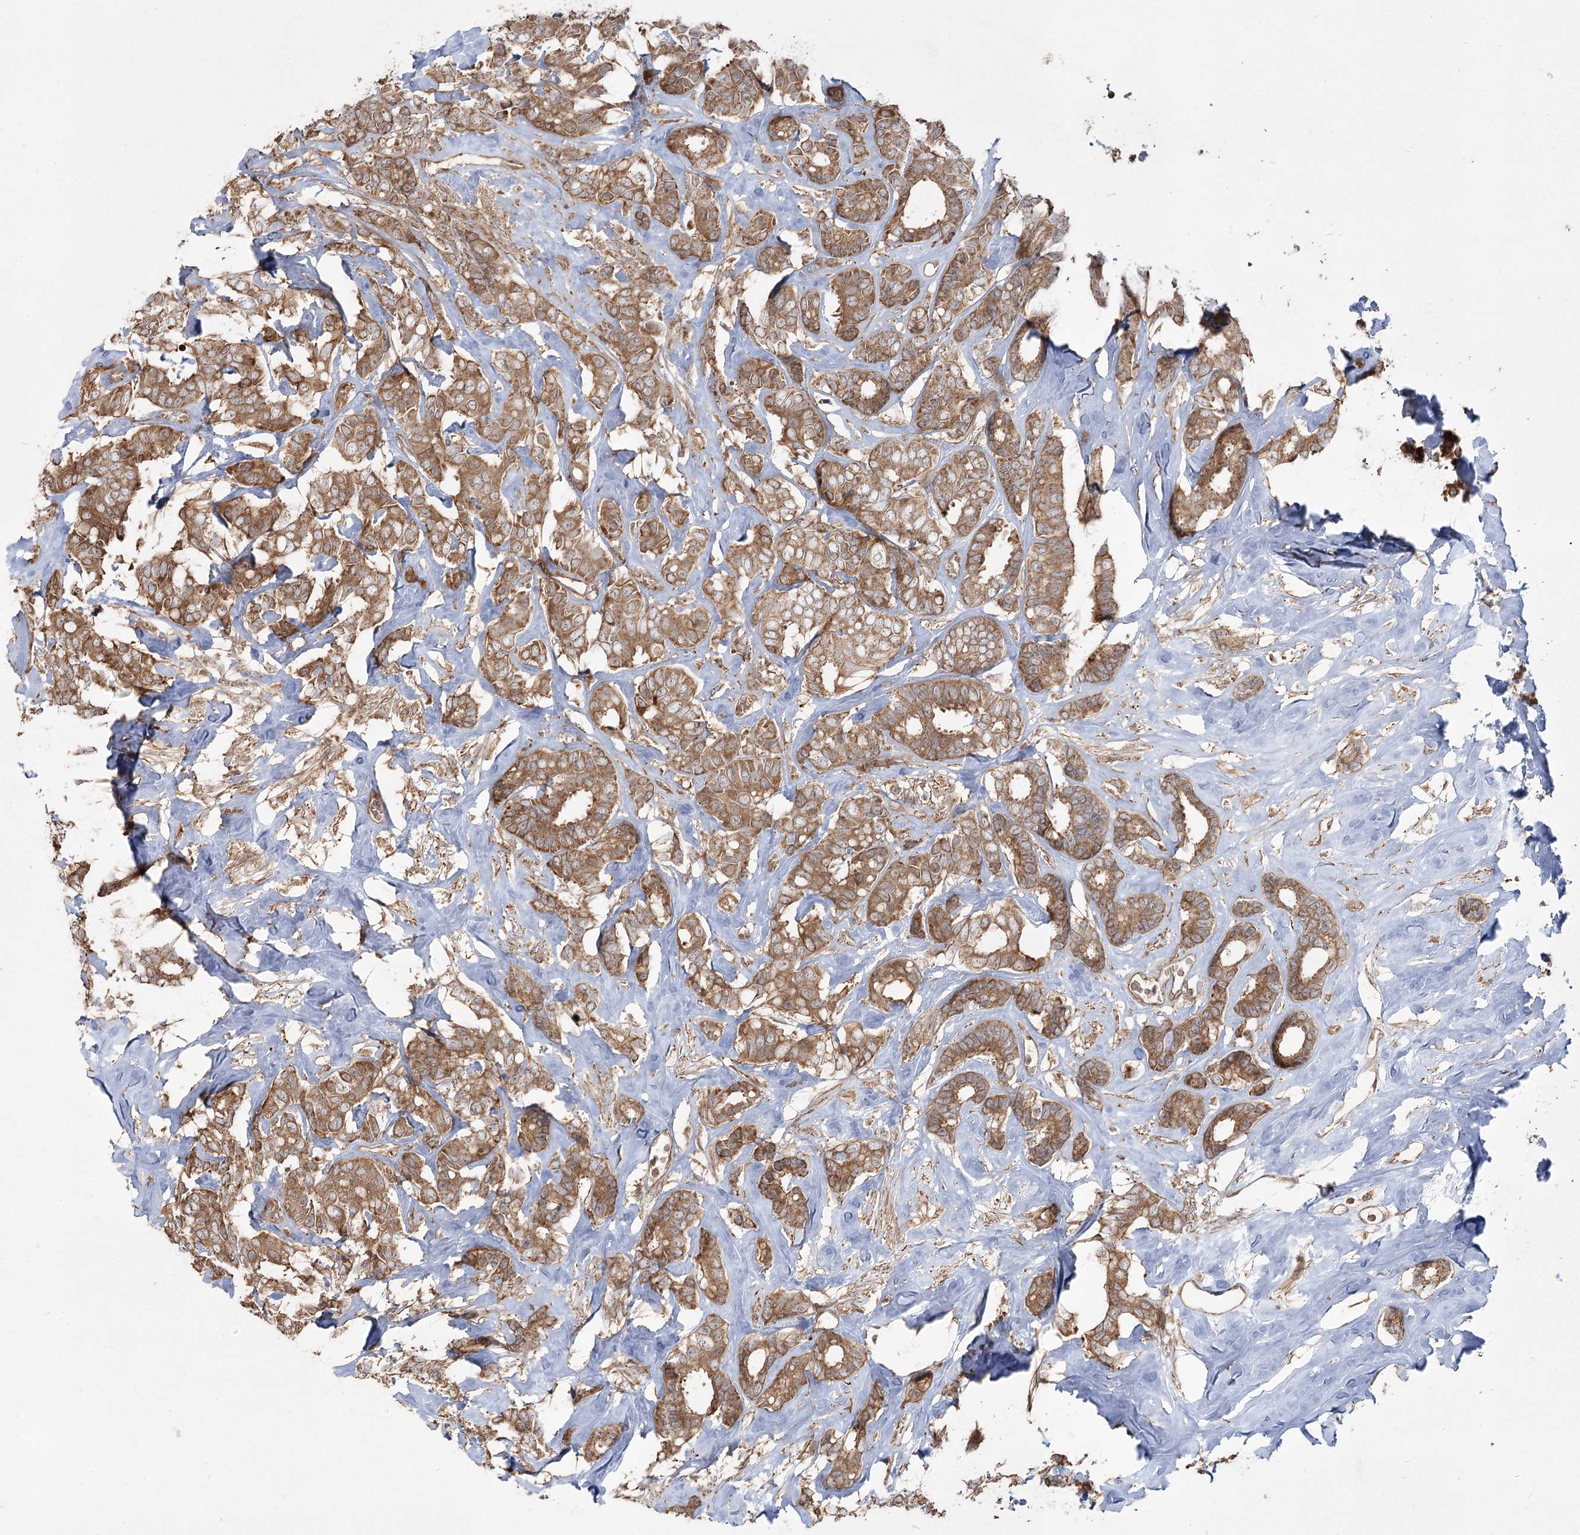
{"staining": {"intensity": "moderate", "quantity": ">75%", "location": "cytoplasmic/membranous"}, "tissue": "breast cancer", "cell_type": "Tumor cells", "image_type": "cancer", "snomed": [{"axis": "morphology", "description": "Duct carcinoma"}, {"axis": "topography", "description": "Breast"}], "caption": "The image demonstrates immunohistochemical staining of breast cancer. There is moderate cytoplasmic/membranous expression is appreciated in about >75% of tumor cells. (DAB (3,3'-diaminobenzidine) IHC, brown staining for protein, blue staining for nuclei).", "gene": "CPLANE1", "patient": {"sex": "female", "age": 87}}